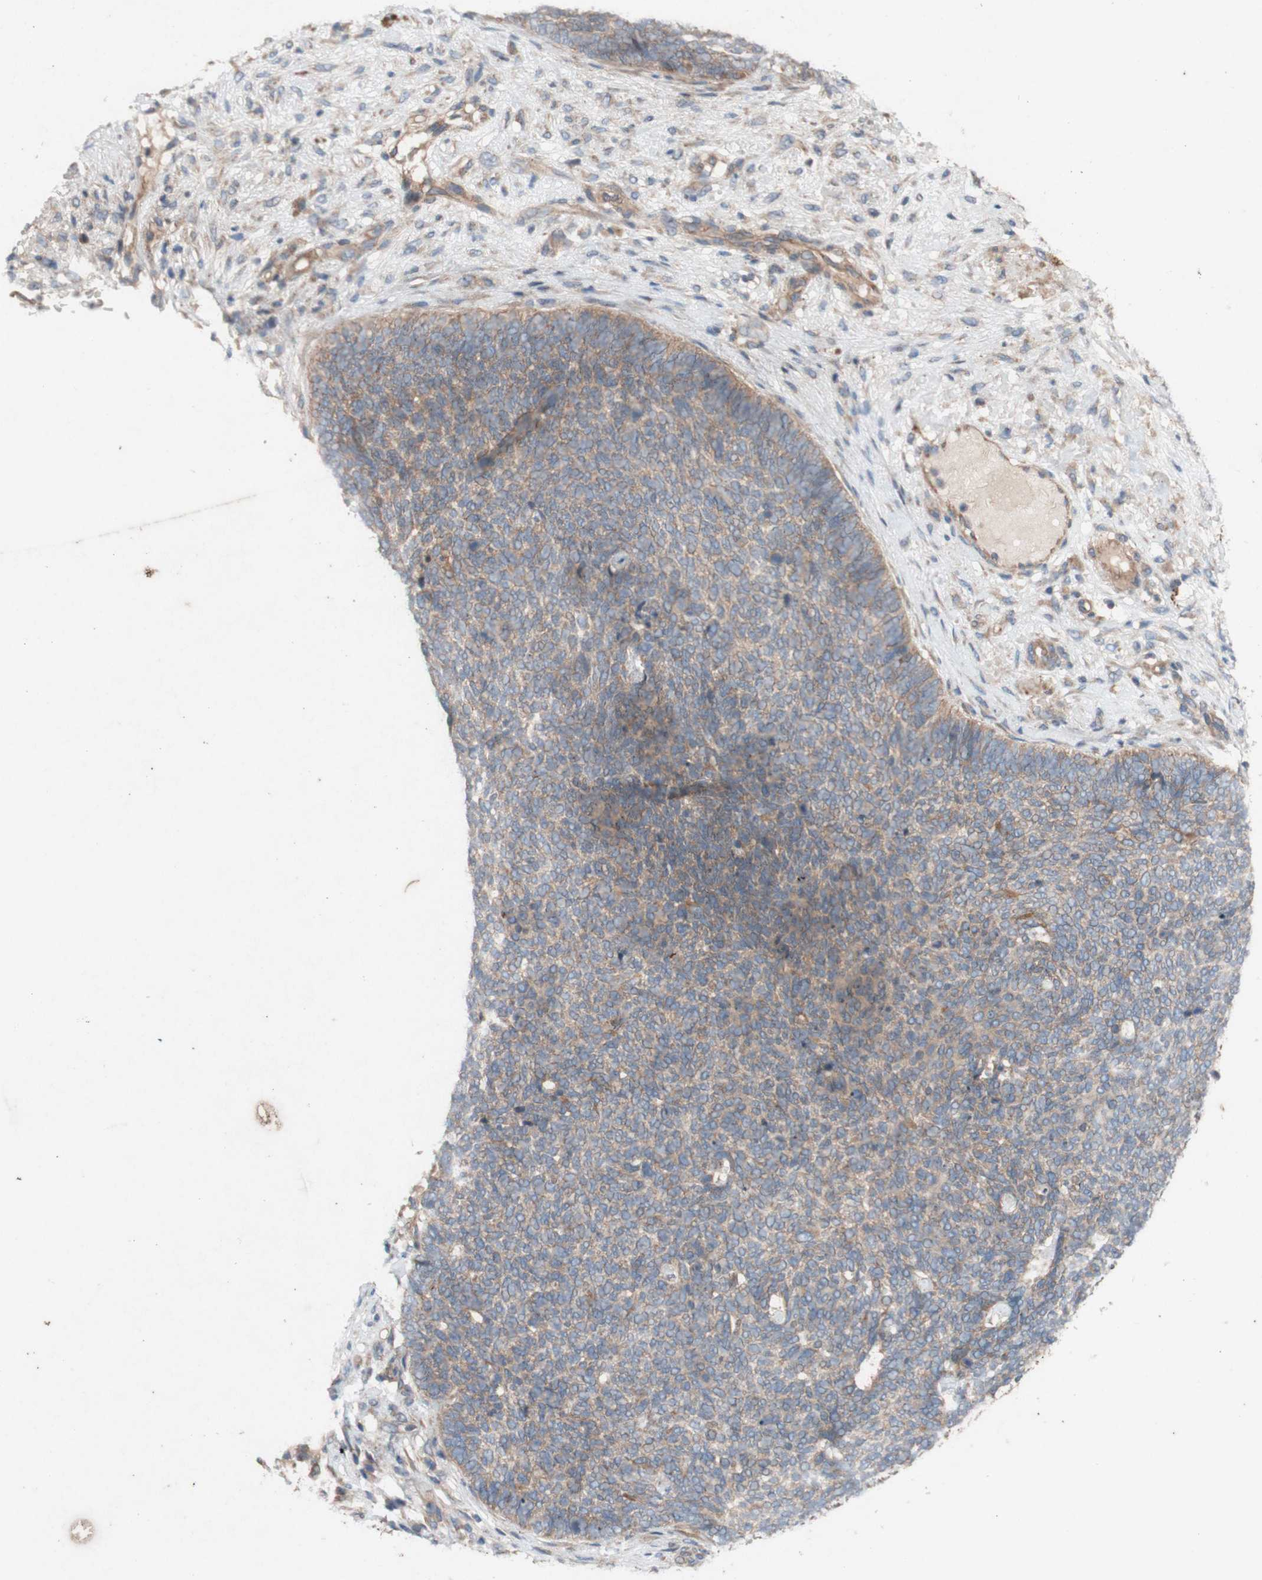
{"staining": {"intensity": "weak", "quantity": ">75%", "location": "cytoplasmic/membranous"}, "tissue": "skin cancer", "cell_type": "Tumor cells", "image_type": "cancer", "snomed": [{"axis": "morphology", "description": "Basal cell carcinoma"}, {"axis": "topography", "description": "Skin"}], "caption": "Immunohistochemical staining of human skin cancer demonstrates weak cytoplasmic/membranous protein positivity in approximately >75% of tumor cells. The staining was performed using DAB (3,3'-diaminobenzidine), with brown indicating positive protein expression. Nuclei are stained blue with hematoxylin.", "gene": "TST", "patient": {"sex": "female", "age": 84}}